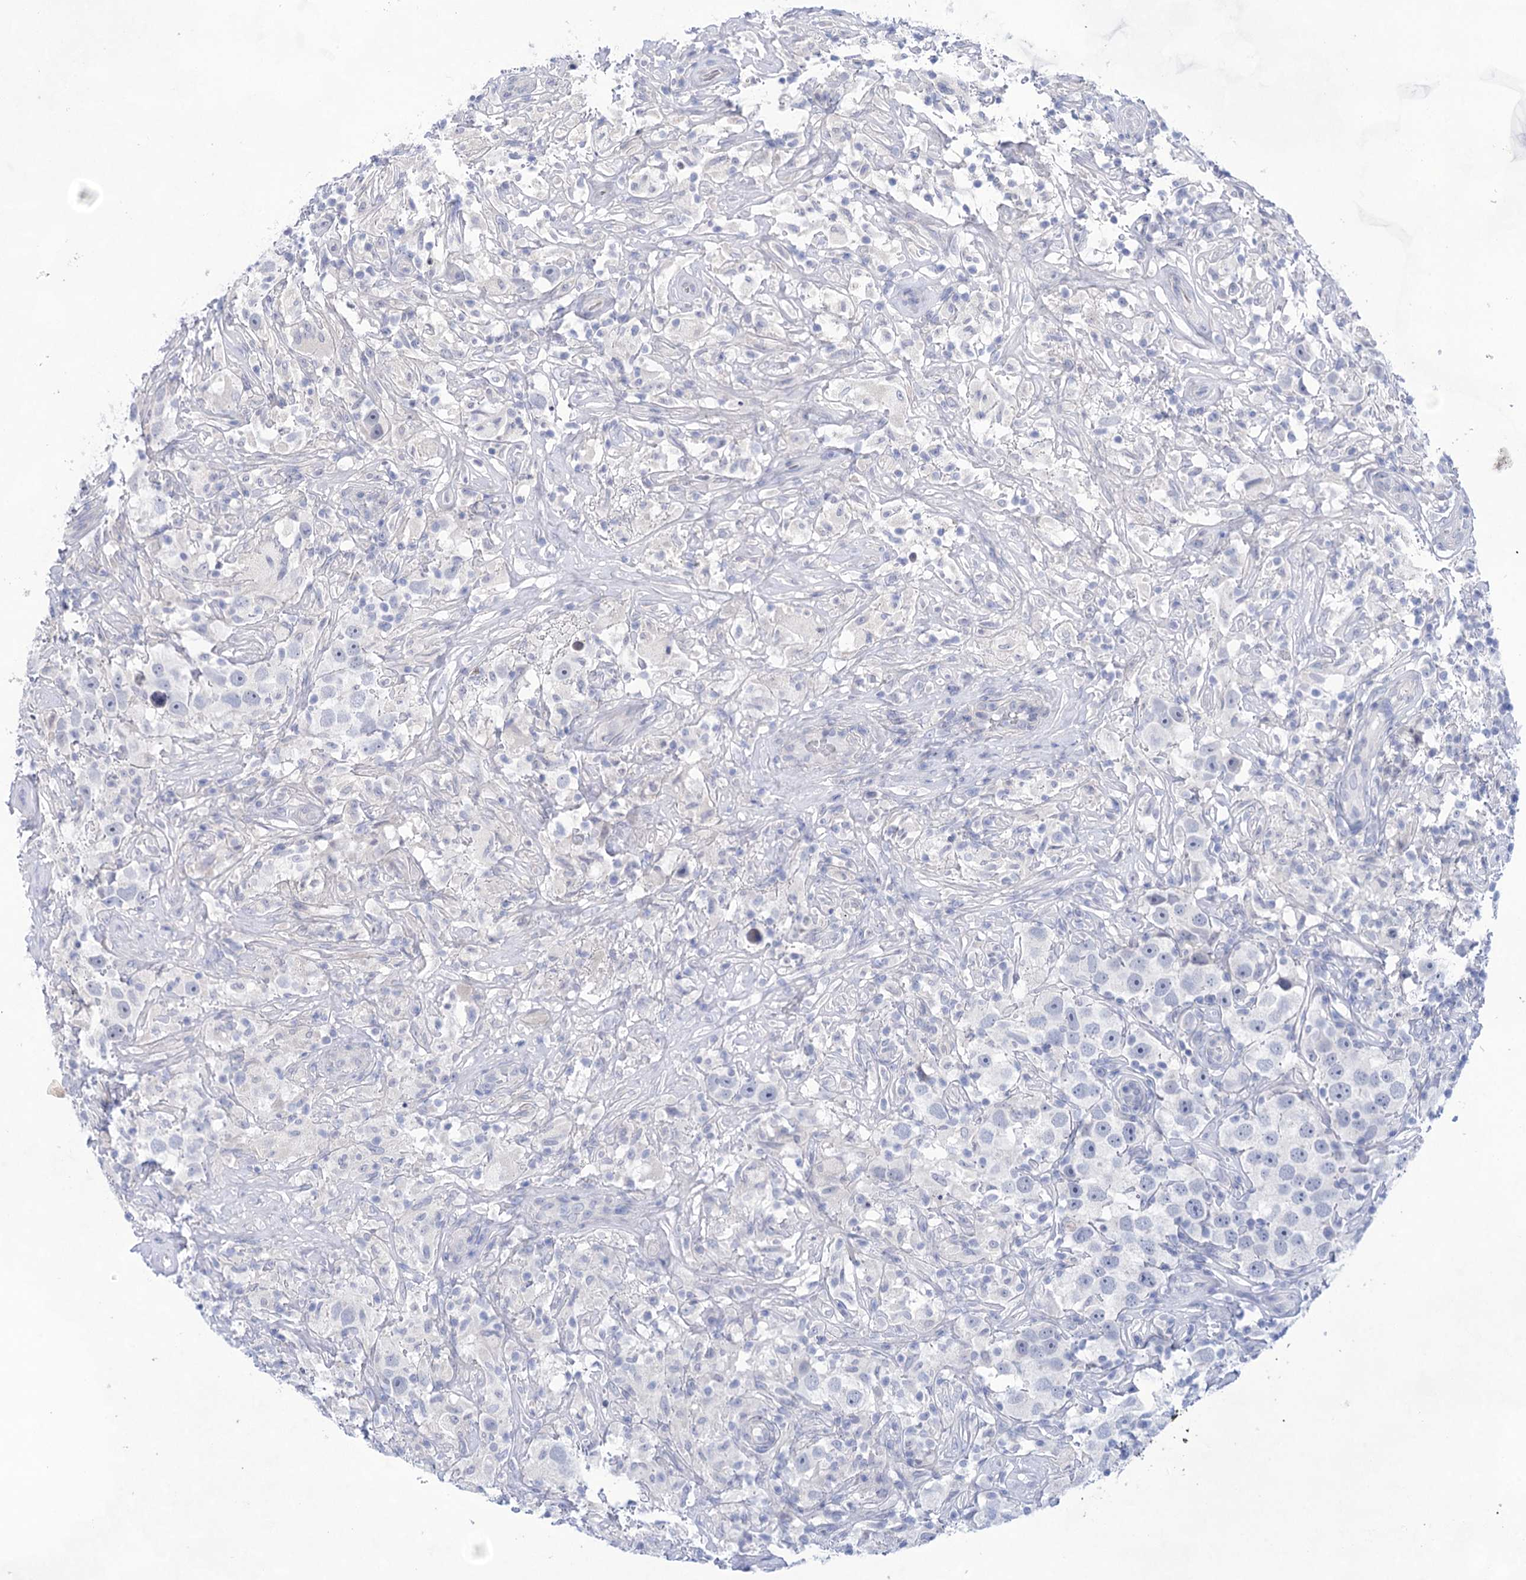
{"staining": {"intensity": "negative", "quantity": "none", "location": "none"}, "tissue": "testis cancer", "cell_type": "Tumor cells", "image_type": "cancer", "snomed": [{"axis": "morphology", "description": "Seminoma, NOS"}, {"axis": "topography", "description": "Testis"}], "caption": "An IHC histopathology image of testis cancer (seminoma) is shown. There is no staining in tumor cells of testis cancer (seminoma).", "gene": "LALBA", "patient": {"sex": "male", "age": 49}}